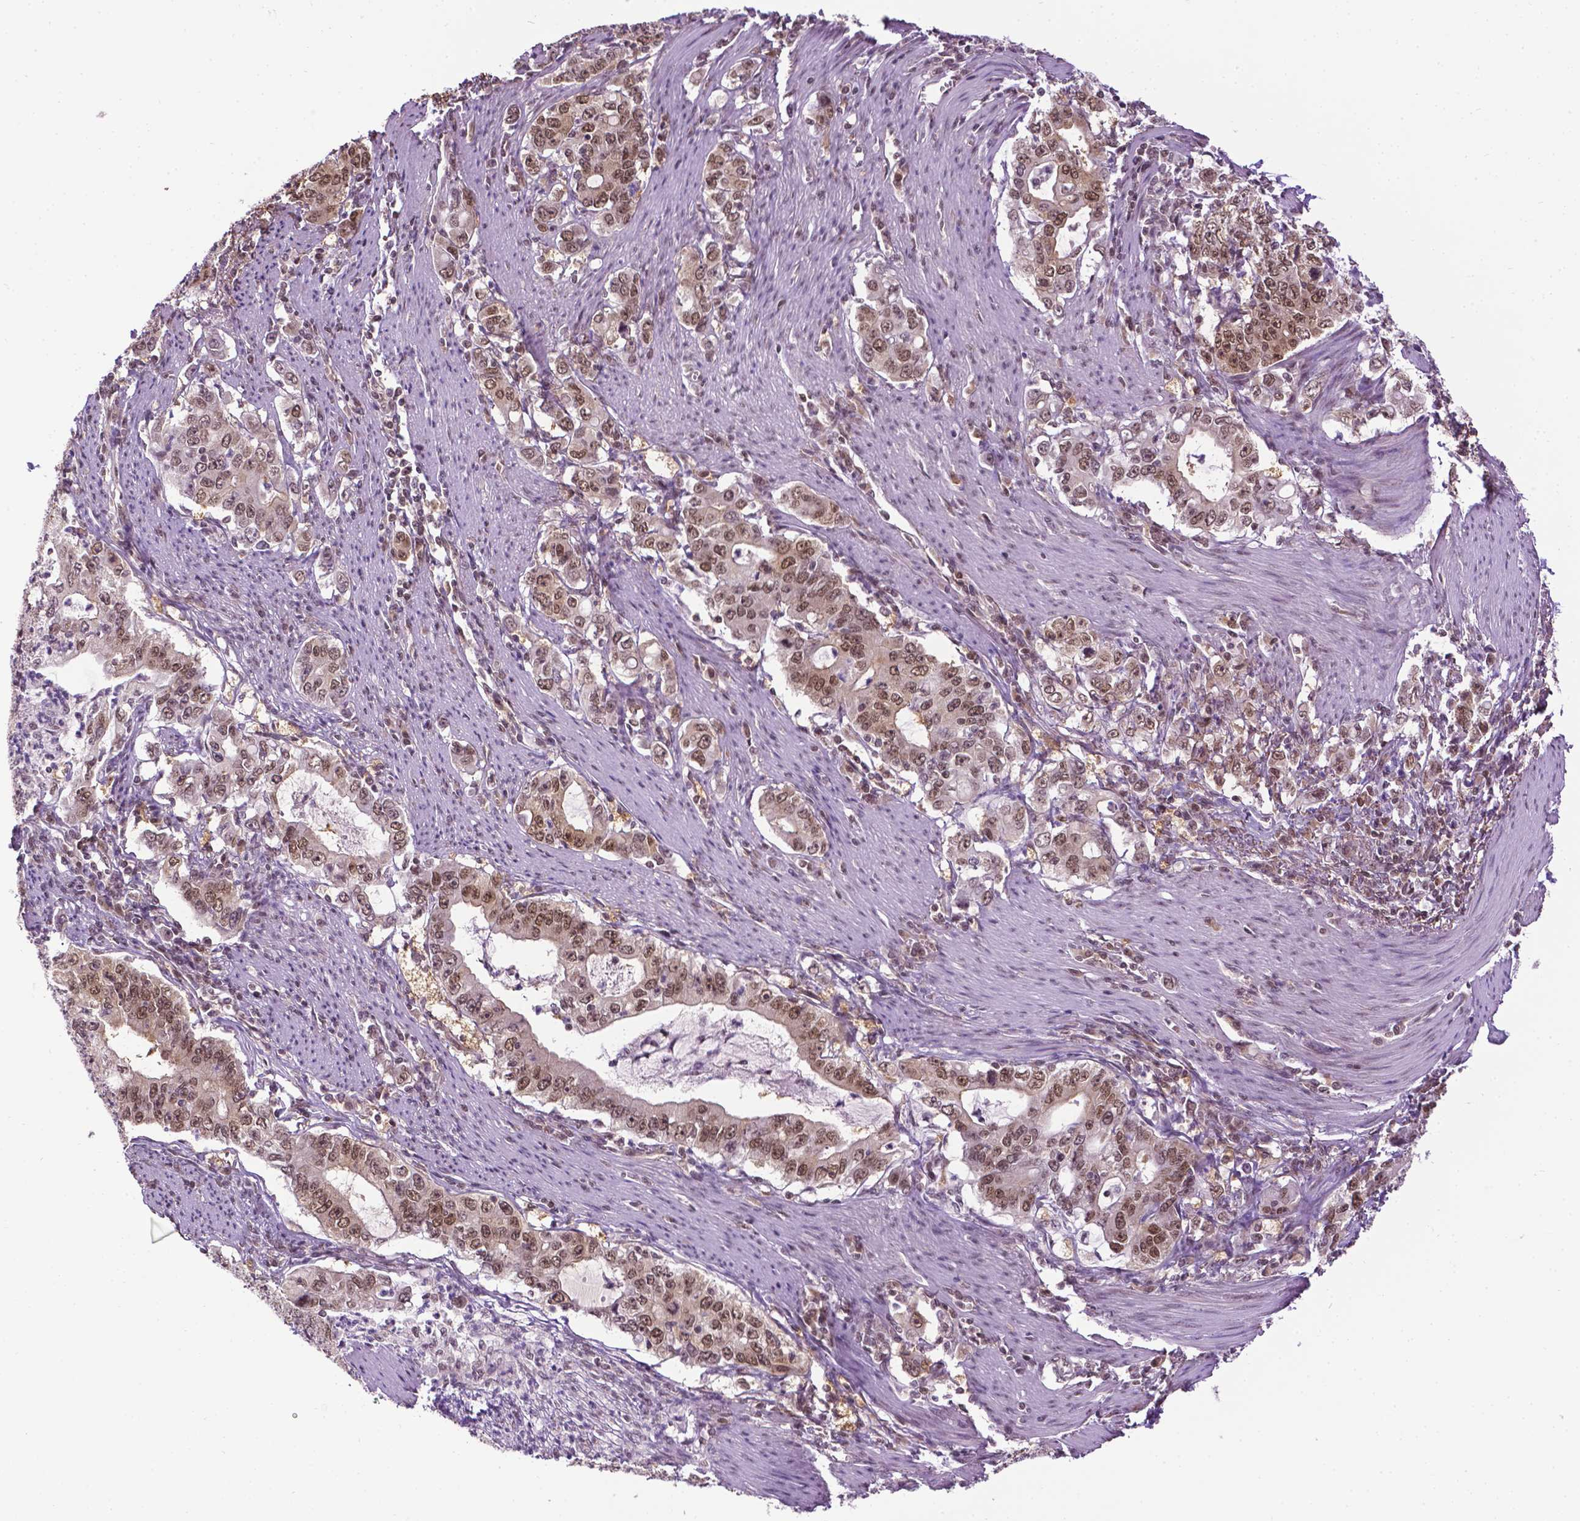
{"staining": {"intensity": "moderate", "quantity": ">75%", "location": "nuclear"}, "tissue": "stomach cancer", "cell_type": "Tumor cells", "image_type": "cancer", "snomed": [{"axis": "morphology", "description": "Adenocarcinoma, NOS"}, {"axis": "topography", "description": "Stomach, lower"}], "caption": "Protein analysis of stomach adenocarcinoma tissue shows moderate nuclear expression in about >75% of tumor cells.", "gene": "UBQLN4", "patient": {"sex": "female", "age": 72}}